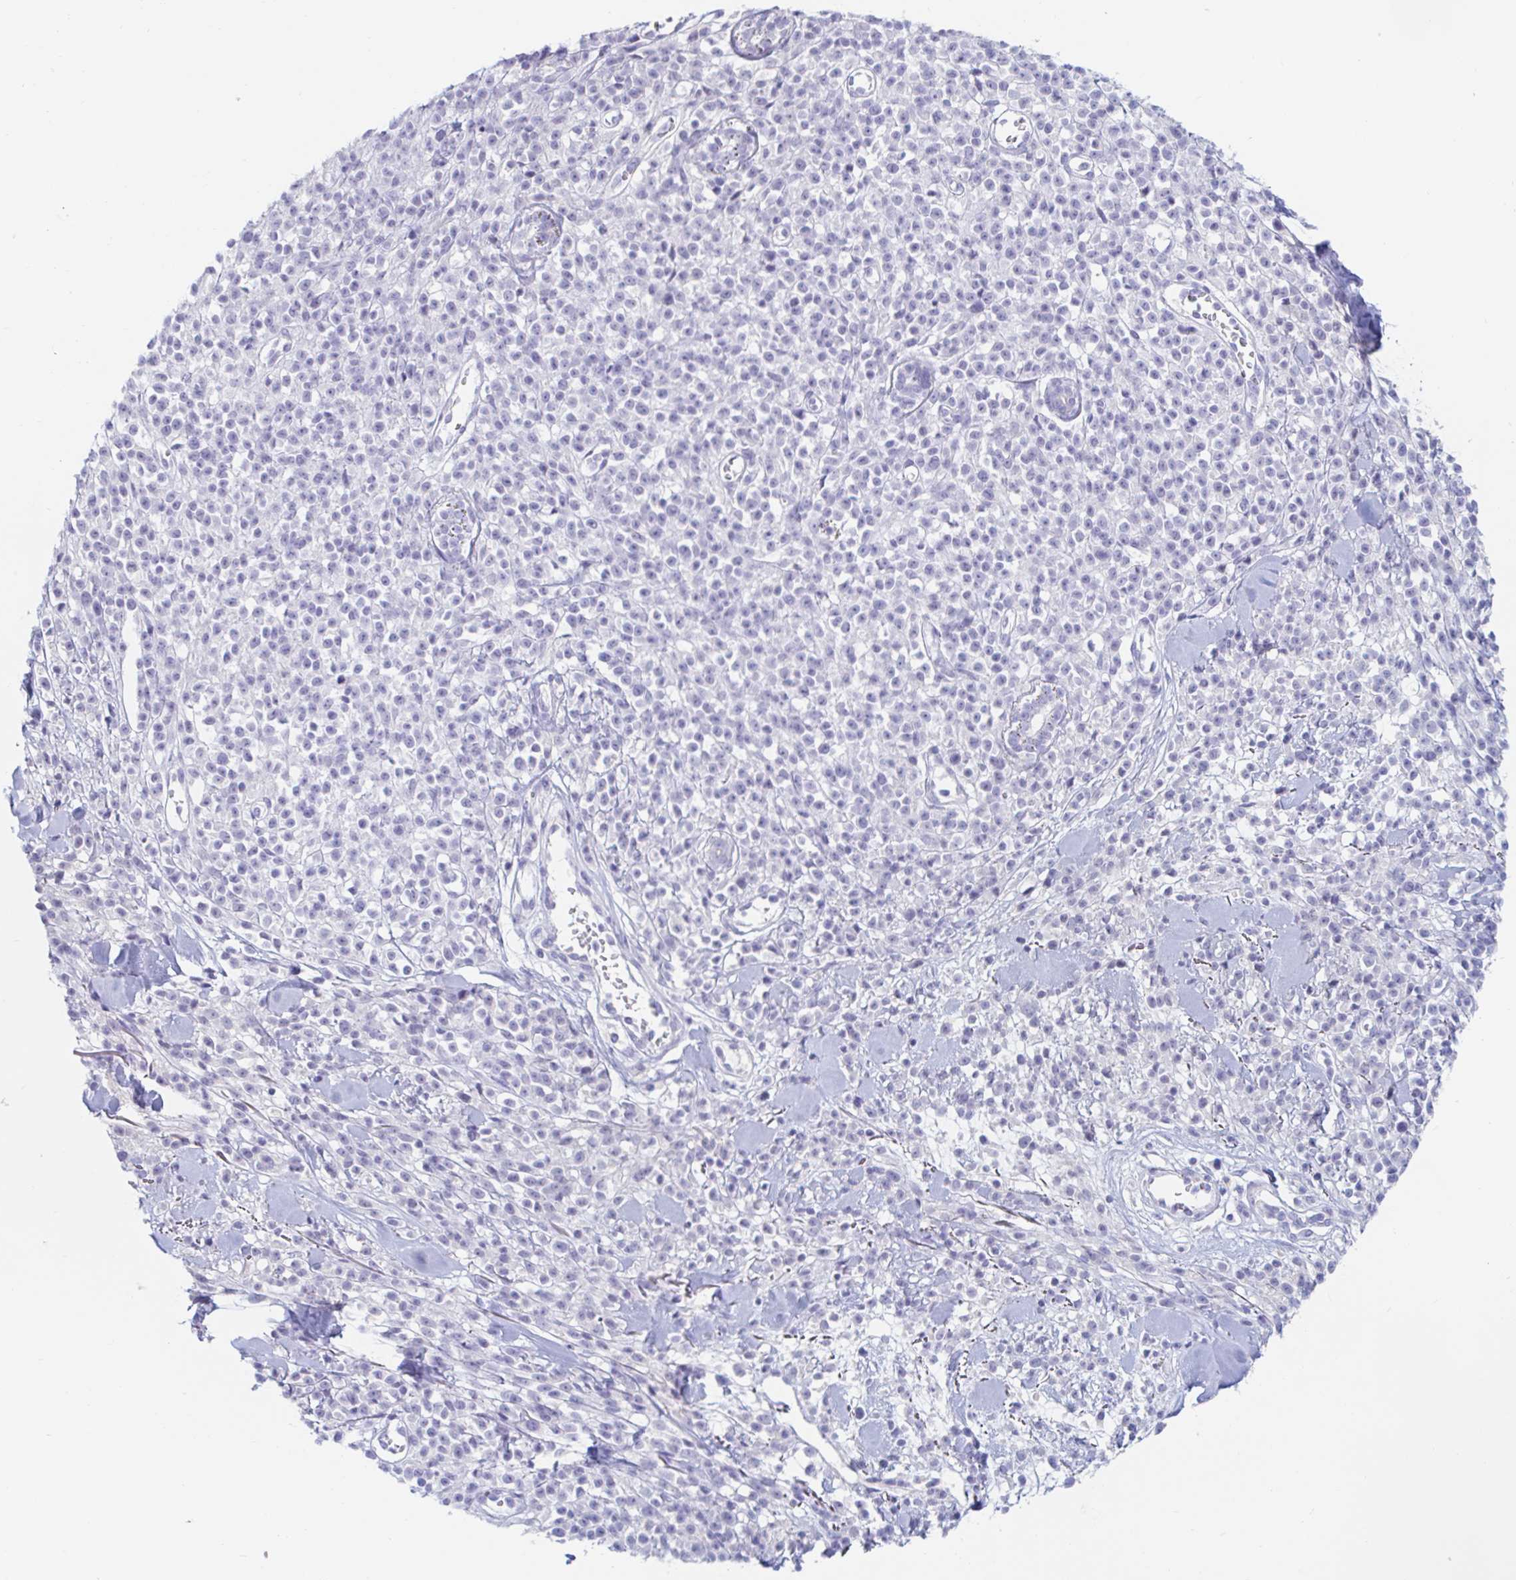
{"staining": {"intensity": "negative", "quantity": "none", "location": "none"}, "tissue": "melanoma", "cell_type": "Tumor cells", "image_type": "cancer", "snomed": [{"axis": "morphology", "description": "Malignant melanoma, NOS"}, {"axis": "topography", "description": "Skin"}, {"axis": "topography", "description": "Skin of trunk"}], "caption": "DAB (3,3'-diaminobenzidine) immunohistochemical staining of malignant melanoma reveals no significant expression in tumor cells. (DAB (3,3'-diaminobenzidine) immunohistochemistry (IHC), high magnification).", "gene": "TEX44", "patient": {"sex": "male", "age": 74}}